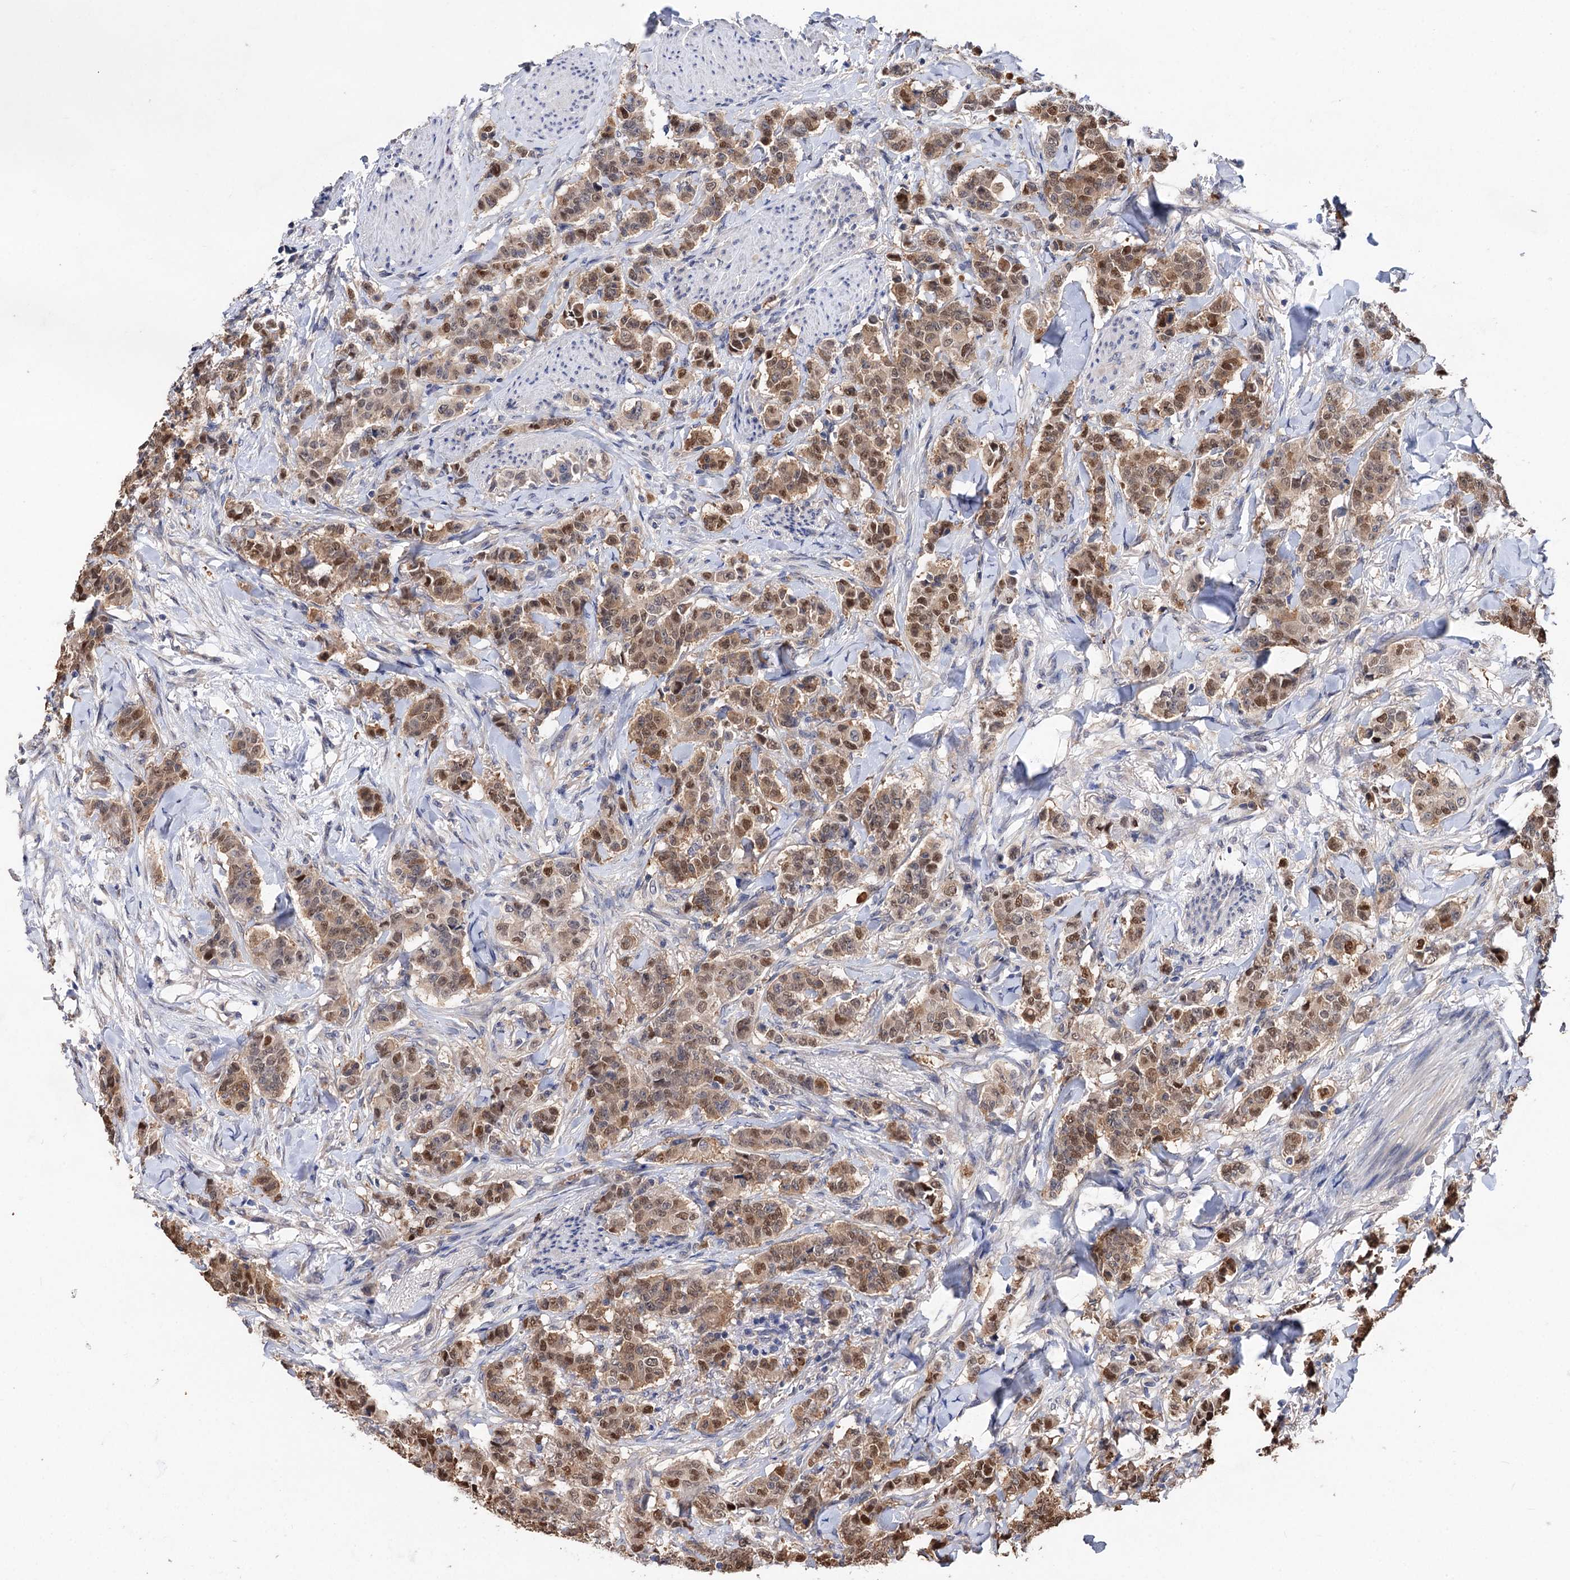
{"staining": {"intensity": "moderate", "quantity": ">75%", "location": "cytoplasmic/membranous,nuclear"}, "tissue": "breast cancer", "cell_type": "Tumor cells", "image_type": "cancer", "snomed": [{"axis": "morphology", "description": "Duct carcinoma"}, {"axis": "topography", "description": "Breast"}], "caption": "Moderate cytoplasmic/membranous and nuclear protein positivity is present in about >75% of tumor cells in breast infiltrating ductal carcinoma. Using DAB (3,3'-diaminobenzidine) (brown) and hematoxylin (blue) stains, captured at high magnification using brightfield microscopy.", "gene": "NUDCD2", "patient": {"sex": "female", "age": 40}}